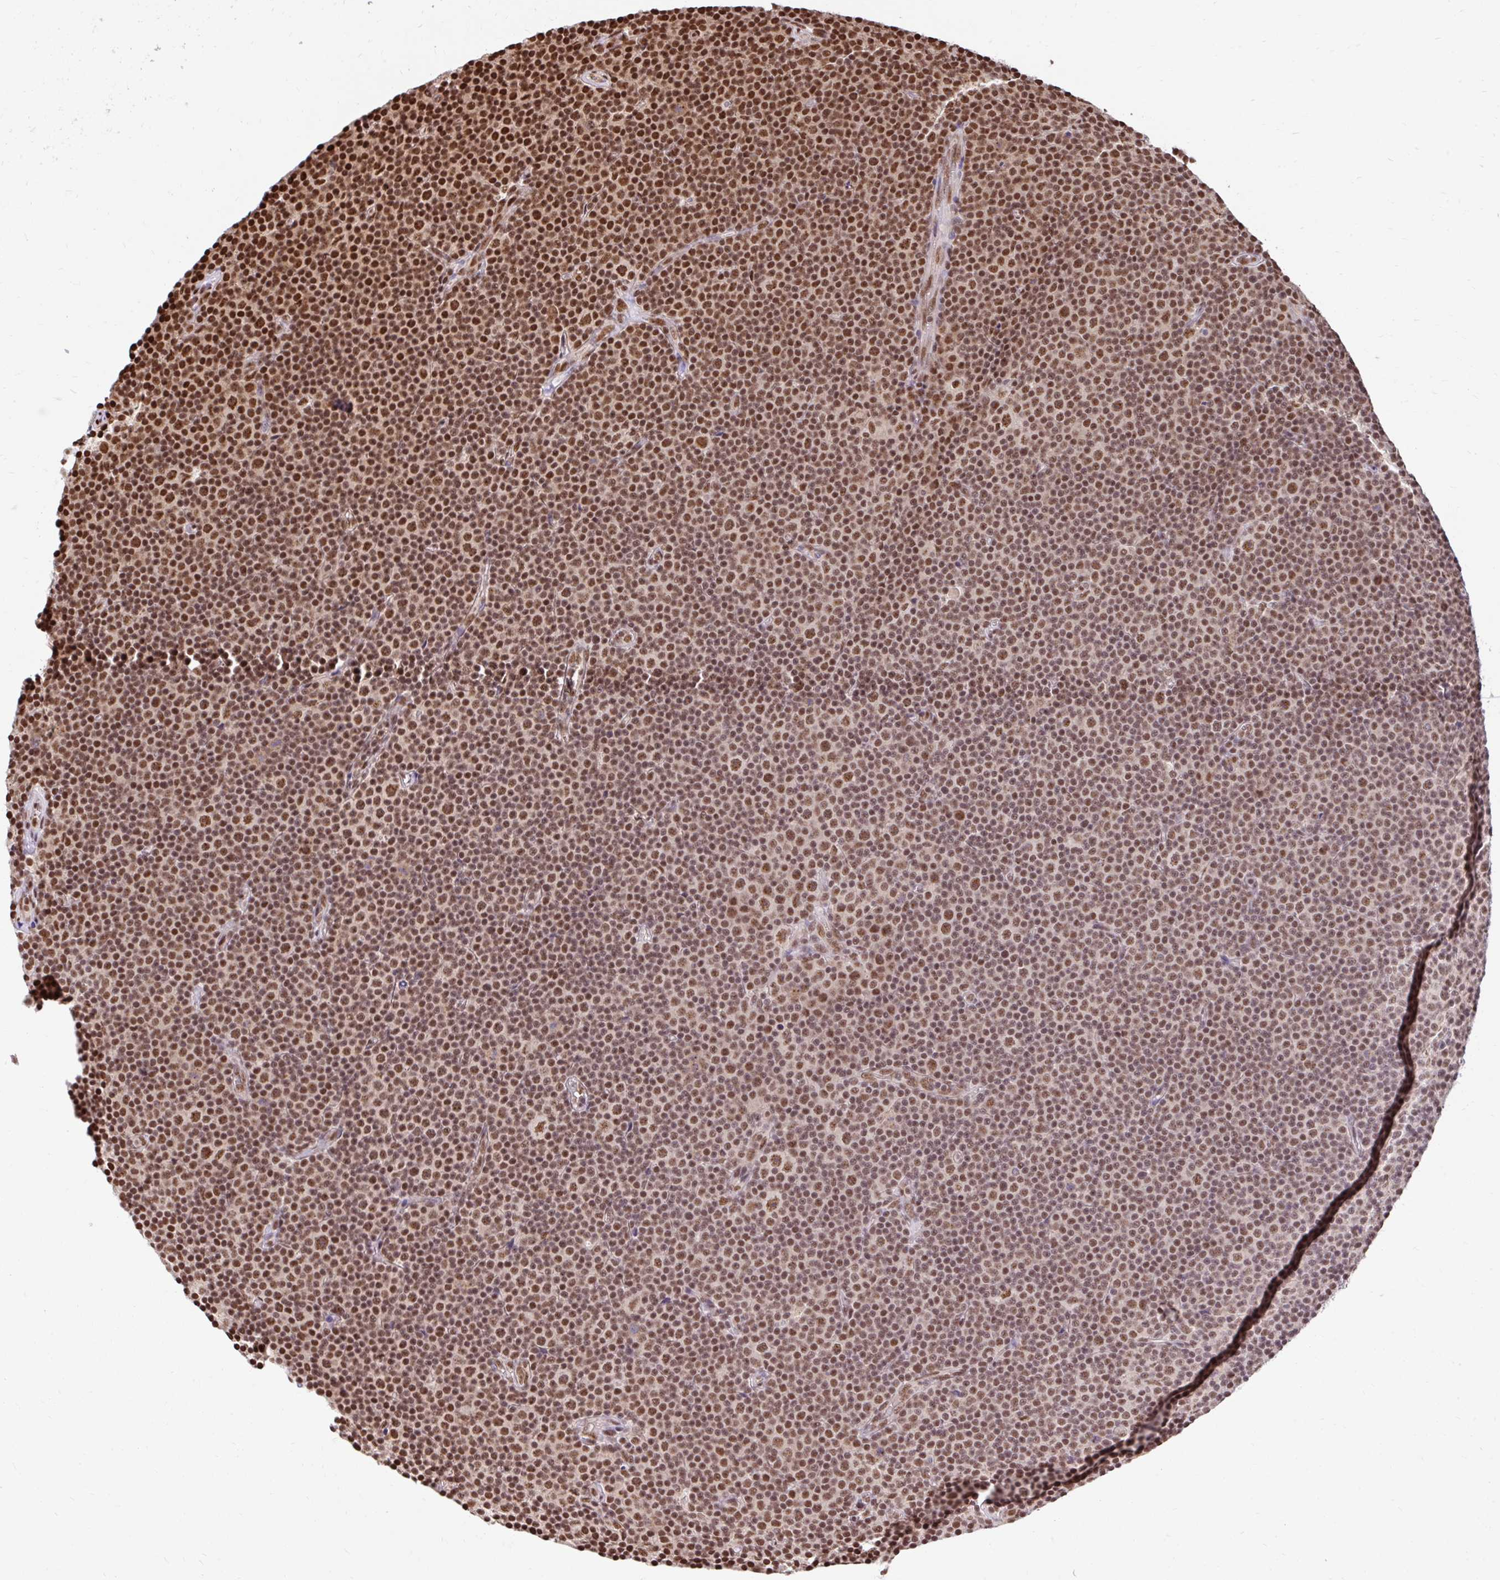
{"staining": {"intensity": "moderate", "quantity": ">75%", "location": "nuclear"}, "tissue": "lymphoma", "cell_type": "Tumor cells", "image_type": "cancer", "snomed": [{"axis": "morphology", "description": "Malignant lymphoma, non-Hodgkin's type, Low grade"}, {"axis": "topography", "description": "Lymph node"}], "caption": "A histopathology image of lymphoma stained for a protein exhibits moderate nuclear brown staining in tumor cells.", "gene": "ABCA9", "patient": {"sex": "female", "age": 67}}